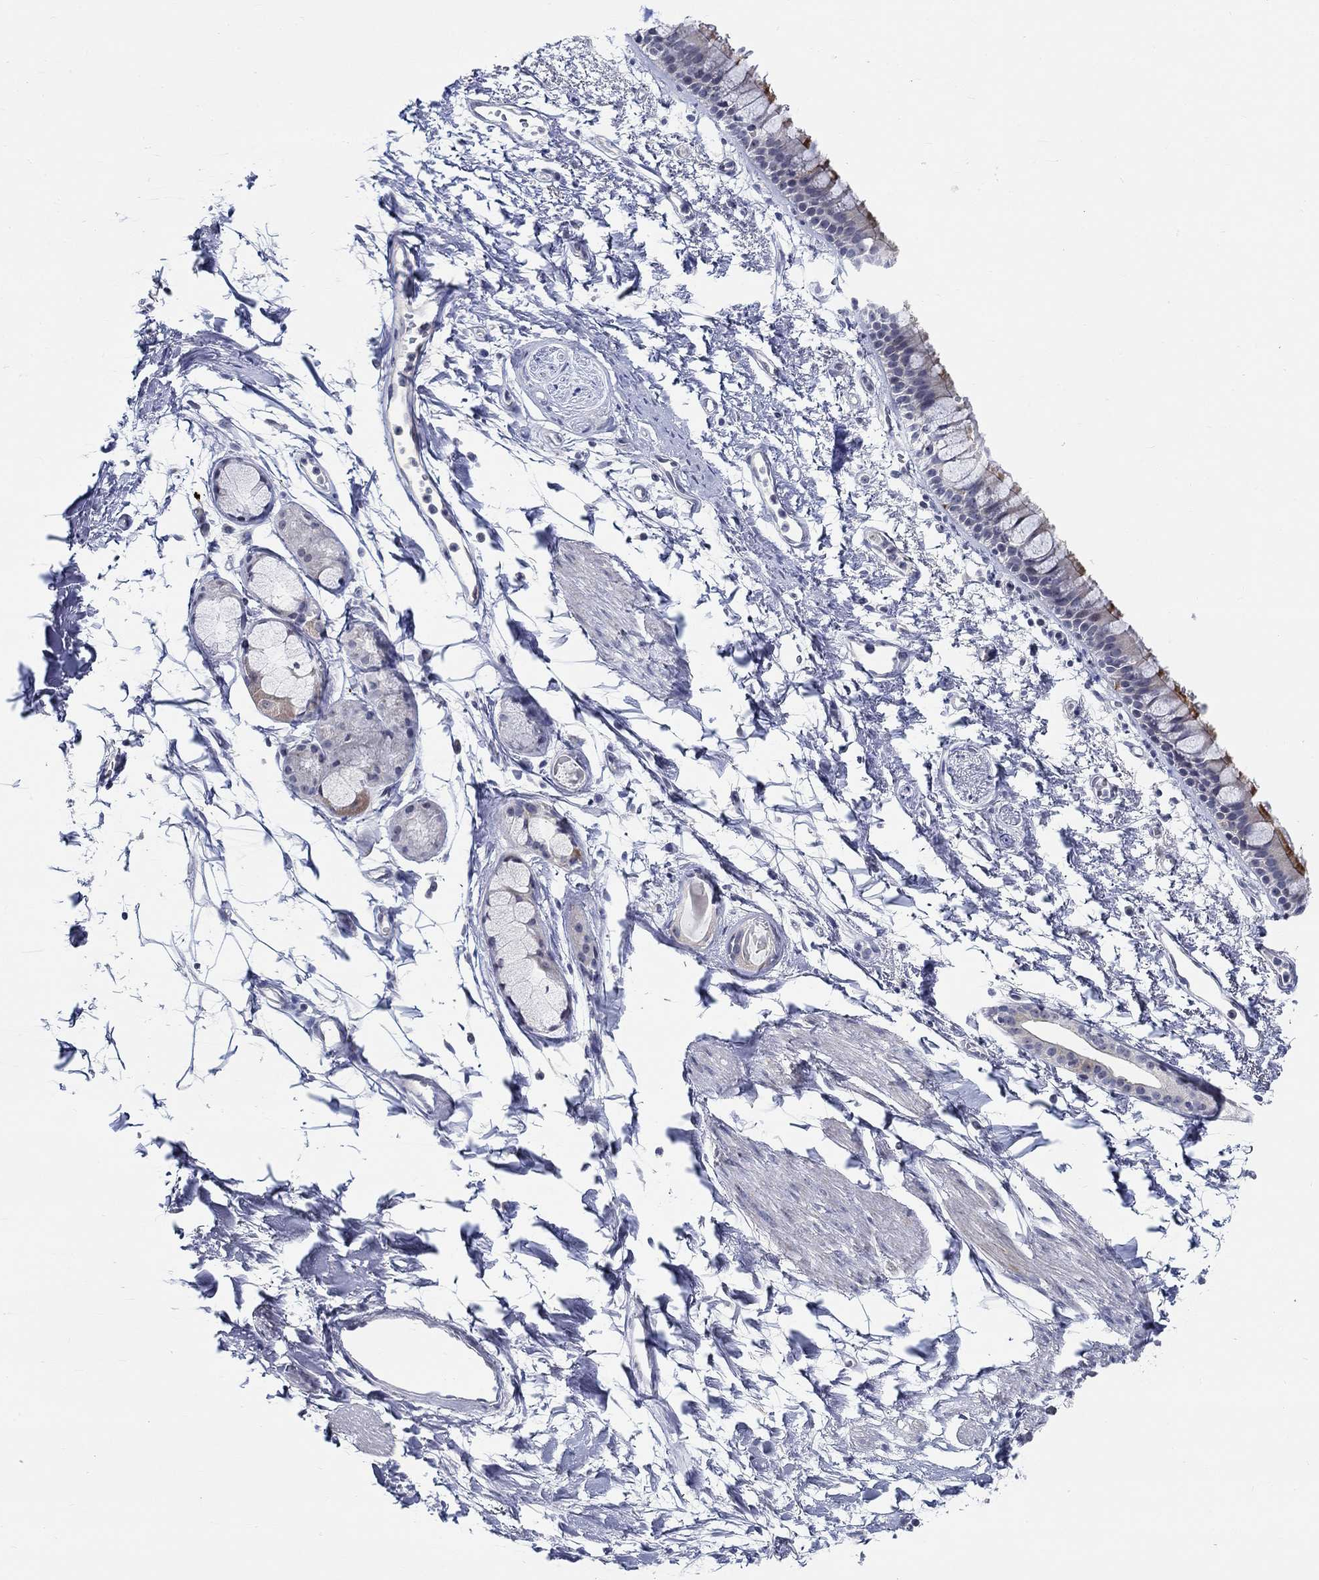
{"staining": {"intensity": "strong", "quantity": "<25%", "location": "cytoplasmic/membranous"}, "tissue": "bronchus", "cell_type": "Respiratory epithelial cells", "image_type": "normal", "snomed": [{"axis": "morphology", "description": "Normal tissue, NOS"}, {"axis": "topography", "description": "Cartilage tissue"}, {"axis": "topography", "description": "Bronchus"}], "caption": "Immunohistochemistry (DAB (3,3'-diaminobenzidine)) staining of unremarkable human bronchus exhibits strong cytoplasmic/membranous protein expression in about <25% of respiratory epithelial cells.", "gene": "SMIM18", "patient": {"sex": "male", "age": 66}}